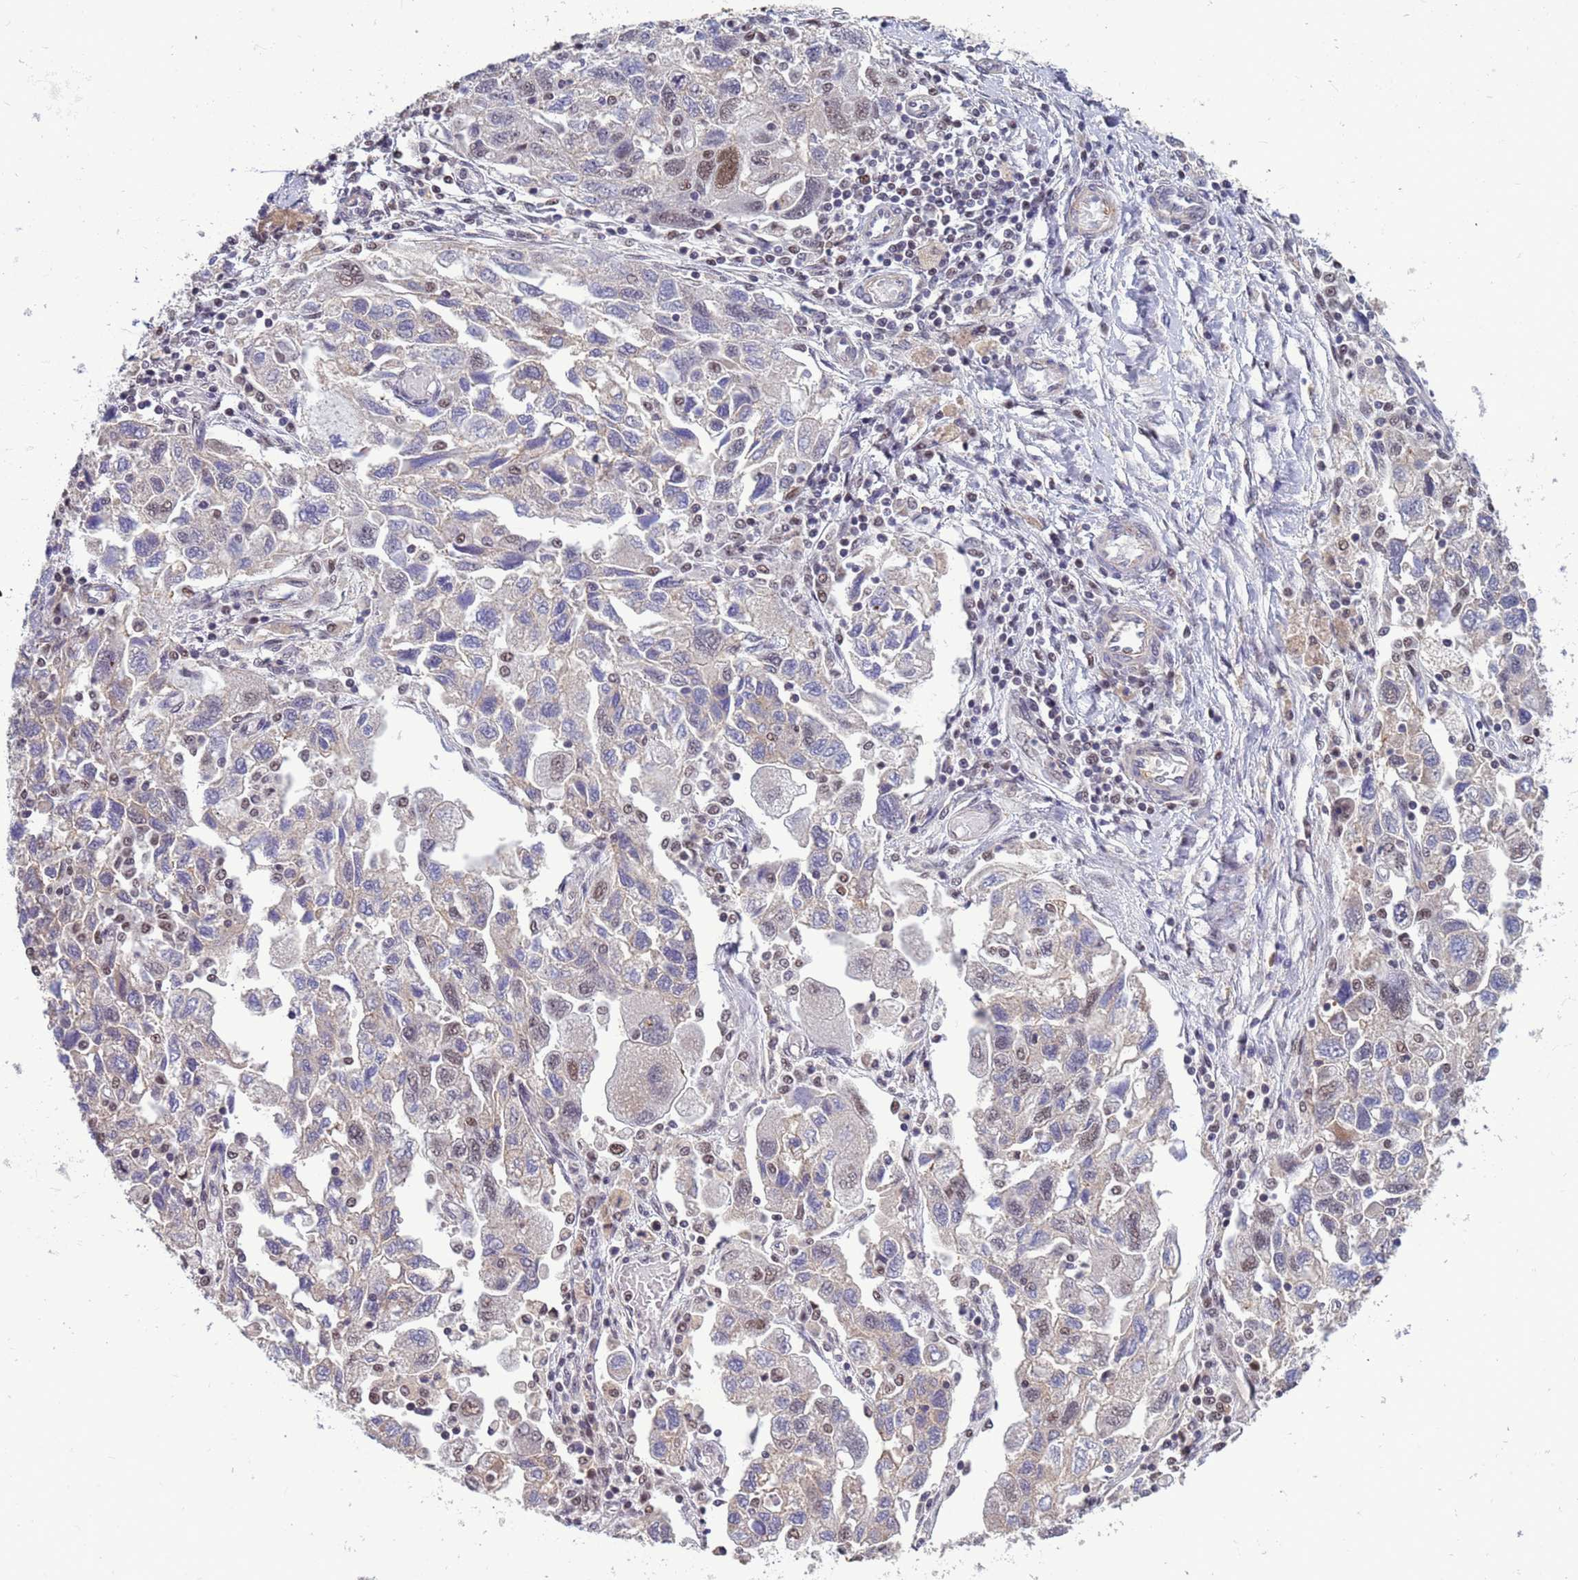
{"staining": {"intensity": "moderate", "quantity": "<25%", "location": "nuclear"}, "tissue": "ovarian cancer", "cell_type": "Tumor cells", "image_type": "cancer", "snomed": [{"axis": "morphology", "description": "Carcinoma, NOS"}, {"axis": "morphology", "description": "Cystadenocarcinoma, serous, NOS"}, {"axis": "topography", "description": "Ovary"}], "caption": "Immunohistochemical staining of carcinoma (ovarian) displays moderate nuclear protein staining in about <25% of tumor cells.", "gene": "NSL1", "patient": {"sex": "female", "age": 69}}